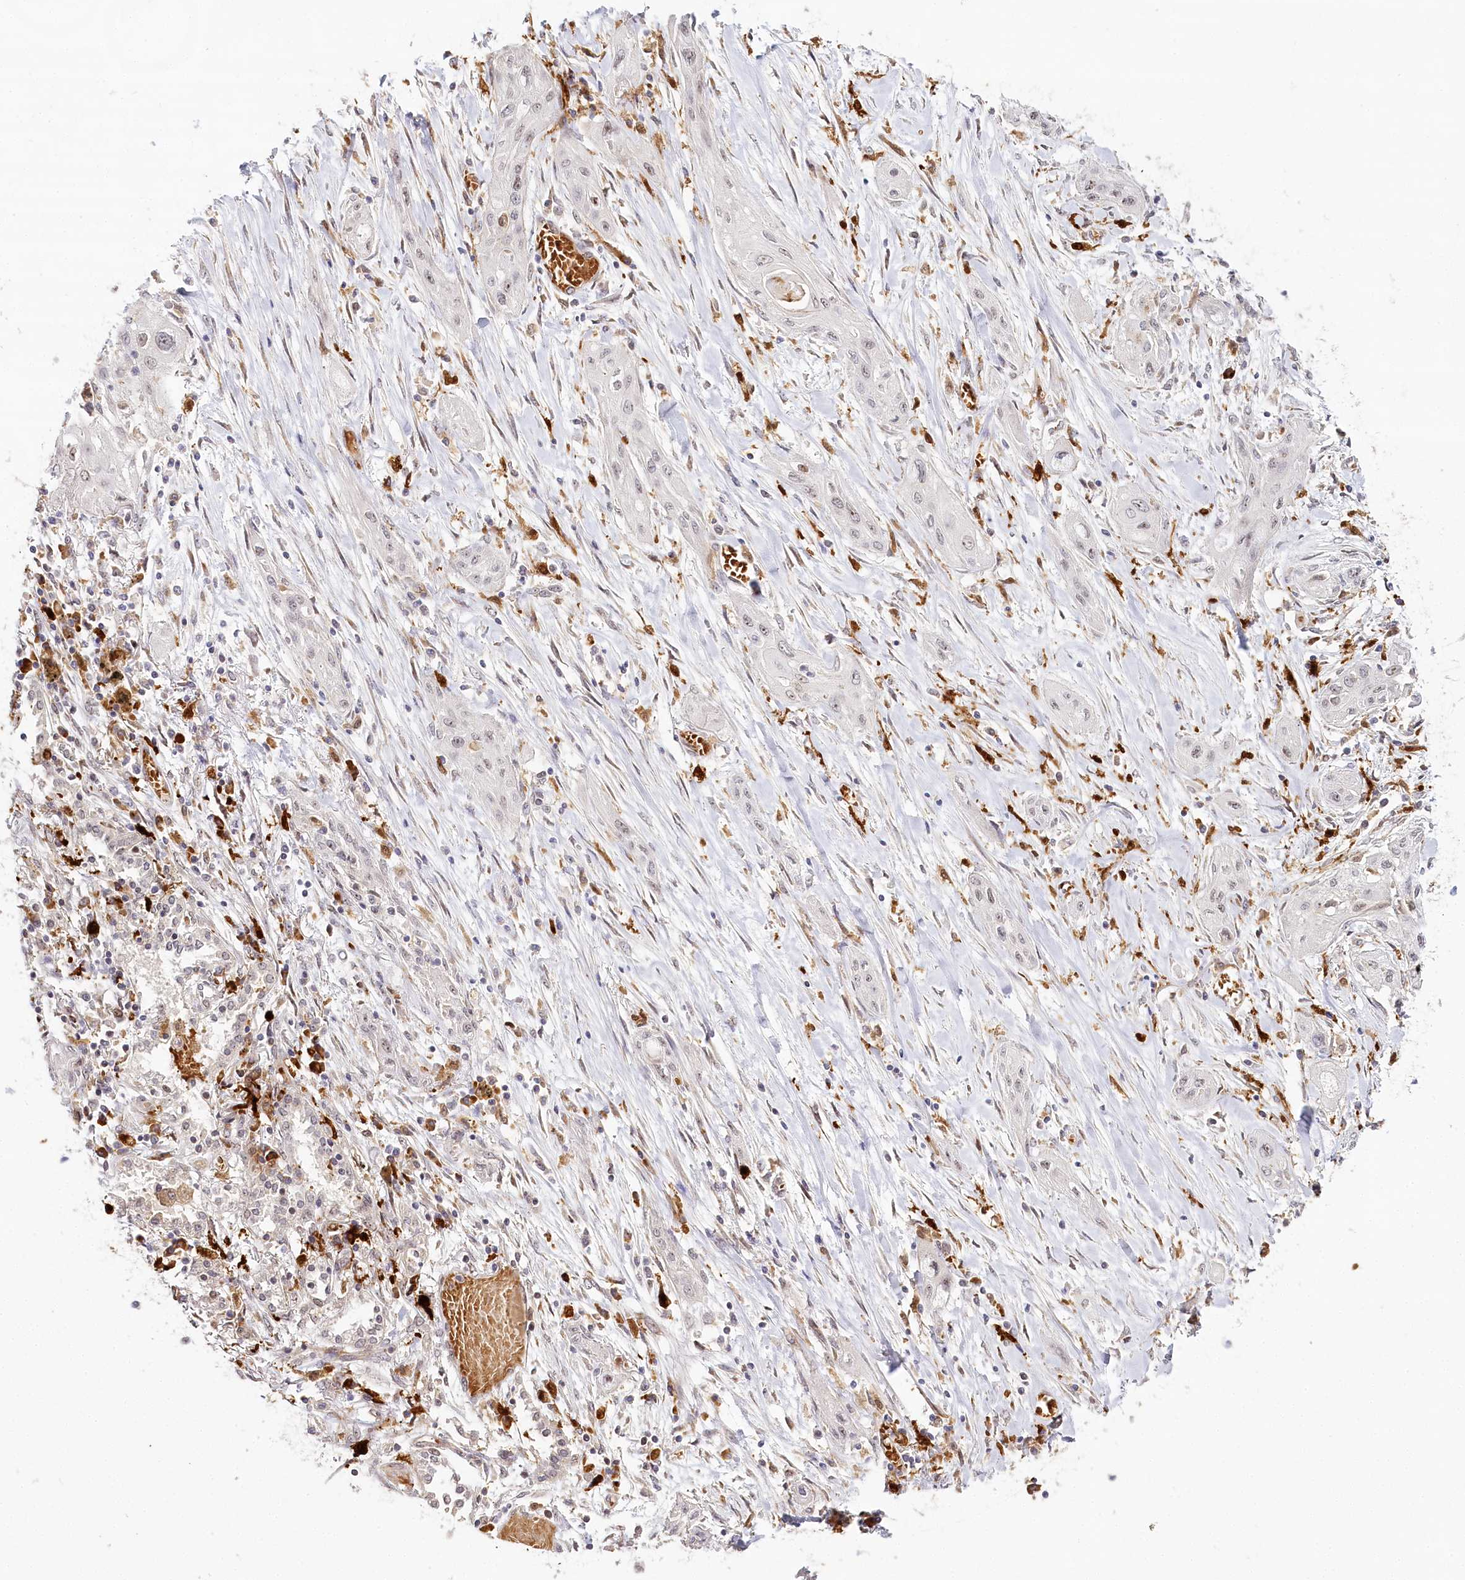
{"staining": {"intensity": "negative", "quantity": "none", "location": "none"}, "tissue": "lung cancer", "cell_type": "Tumor cells", "image_type": "cancer", "snomed": [{"axis": "morphology", "description": "Squamous cell carcinoma, NOS"}, {"axis": "topography", "description": "Lung"}], "caption": "Immunohistochemistry of squamous cell carcinoma (lung) shows no staining in tumor cells.", "gene": "WDR36", "patient": {"sex": "female", "age": 47}}